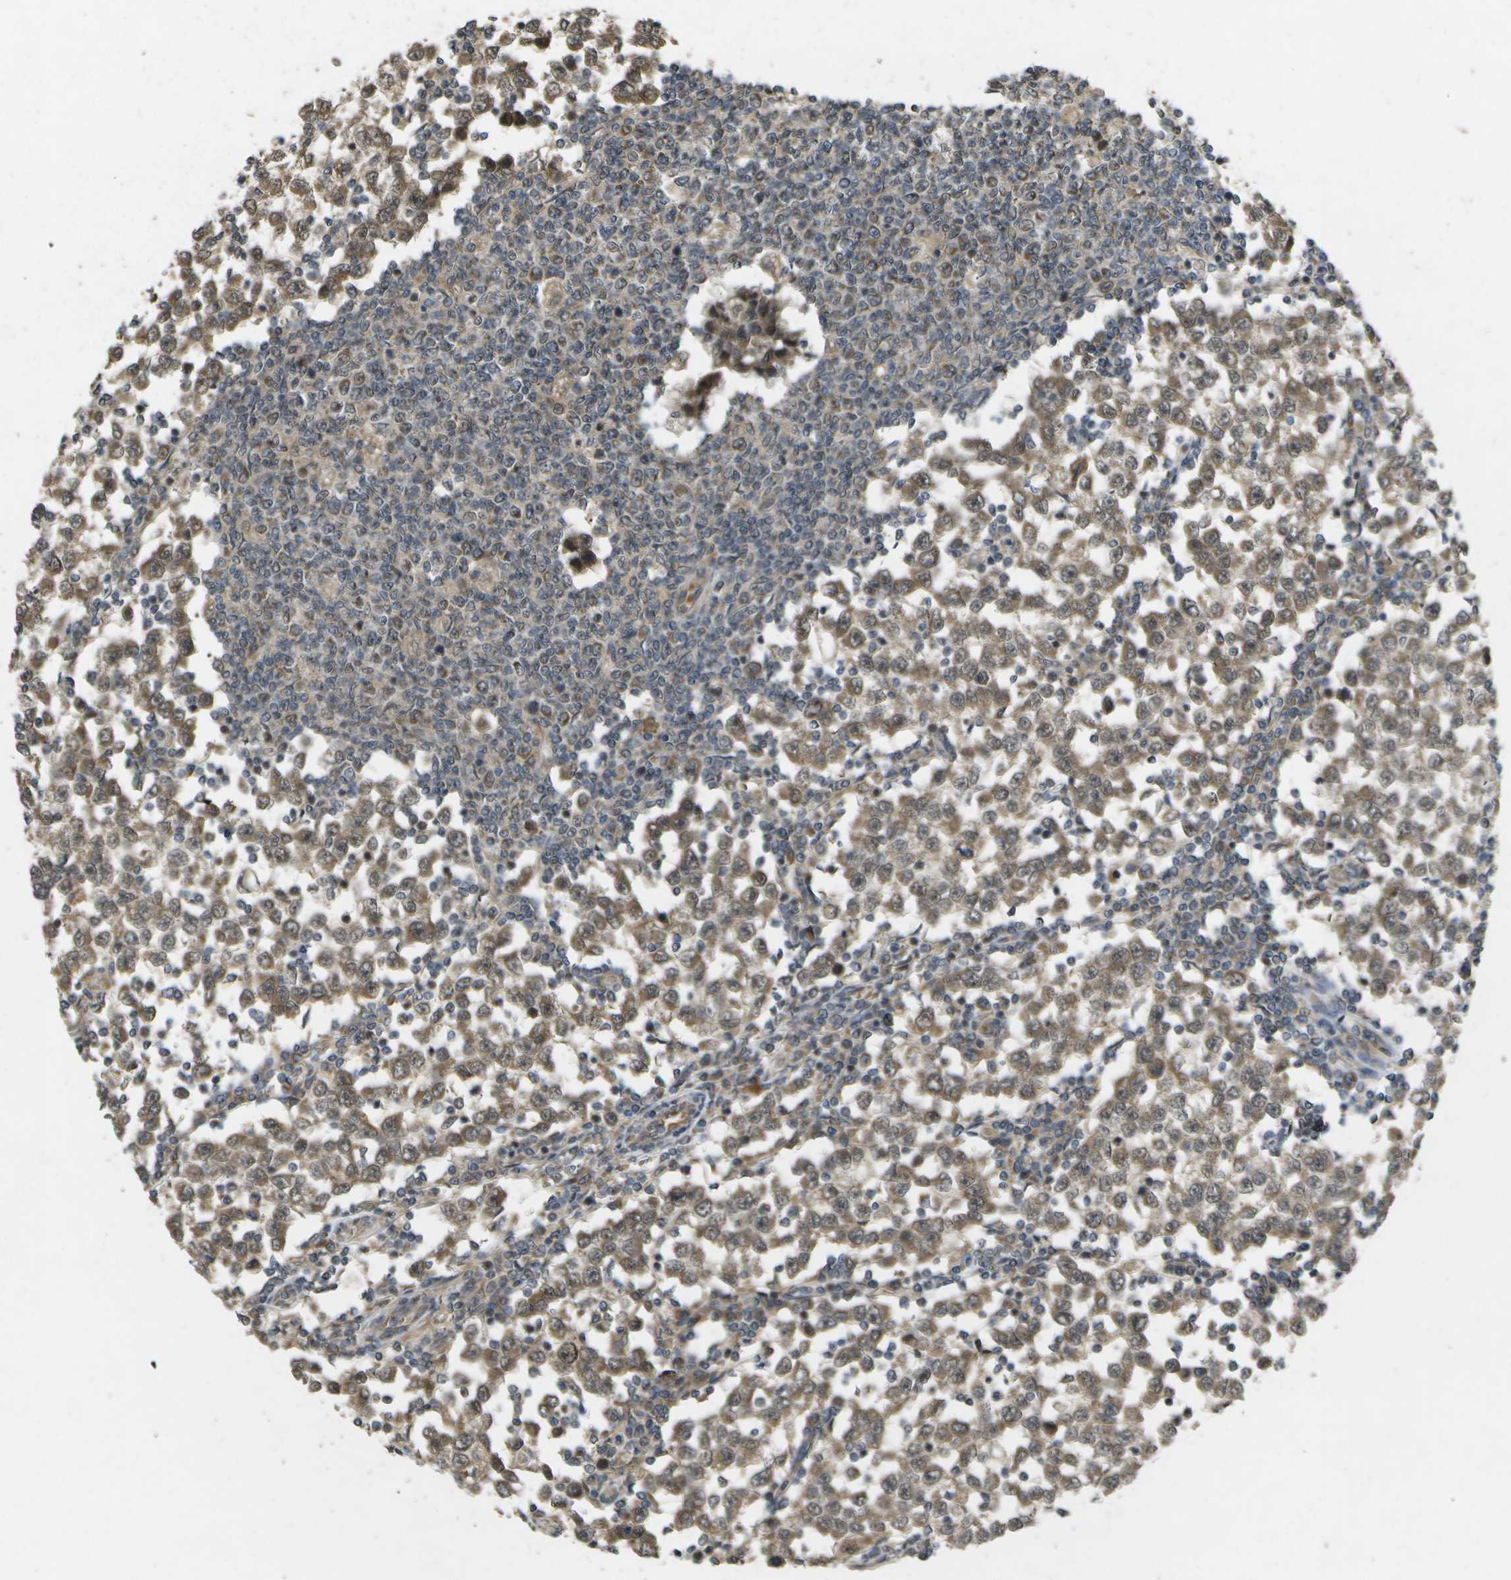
{"staining": {"intensity": "moderate", "quantity": ">75%", "location": "cytoplasmic/membranous,nuclear"}, "tissue": "testis cancer", "cell_type": "Tumor cells", "image_type": "cancer", "snomed": [{"axis": "morphology", "description": "Seminoma, NOS"}, {"axis": "topography", "description": "Testis"}], "caption": "IHC micrograph of neoplastic tissue: human testis seminoma stained using IHC reveals medium levels of moderate protein expression localized specifically in the cytoplasmic/membranous and nuclear of tumor cells, appearing as a cytoplasmic/membranous and nuclear brown color.", "gene": "ALAS1", "patient": {"sex": "male", "age": 65}}